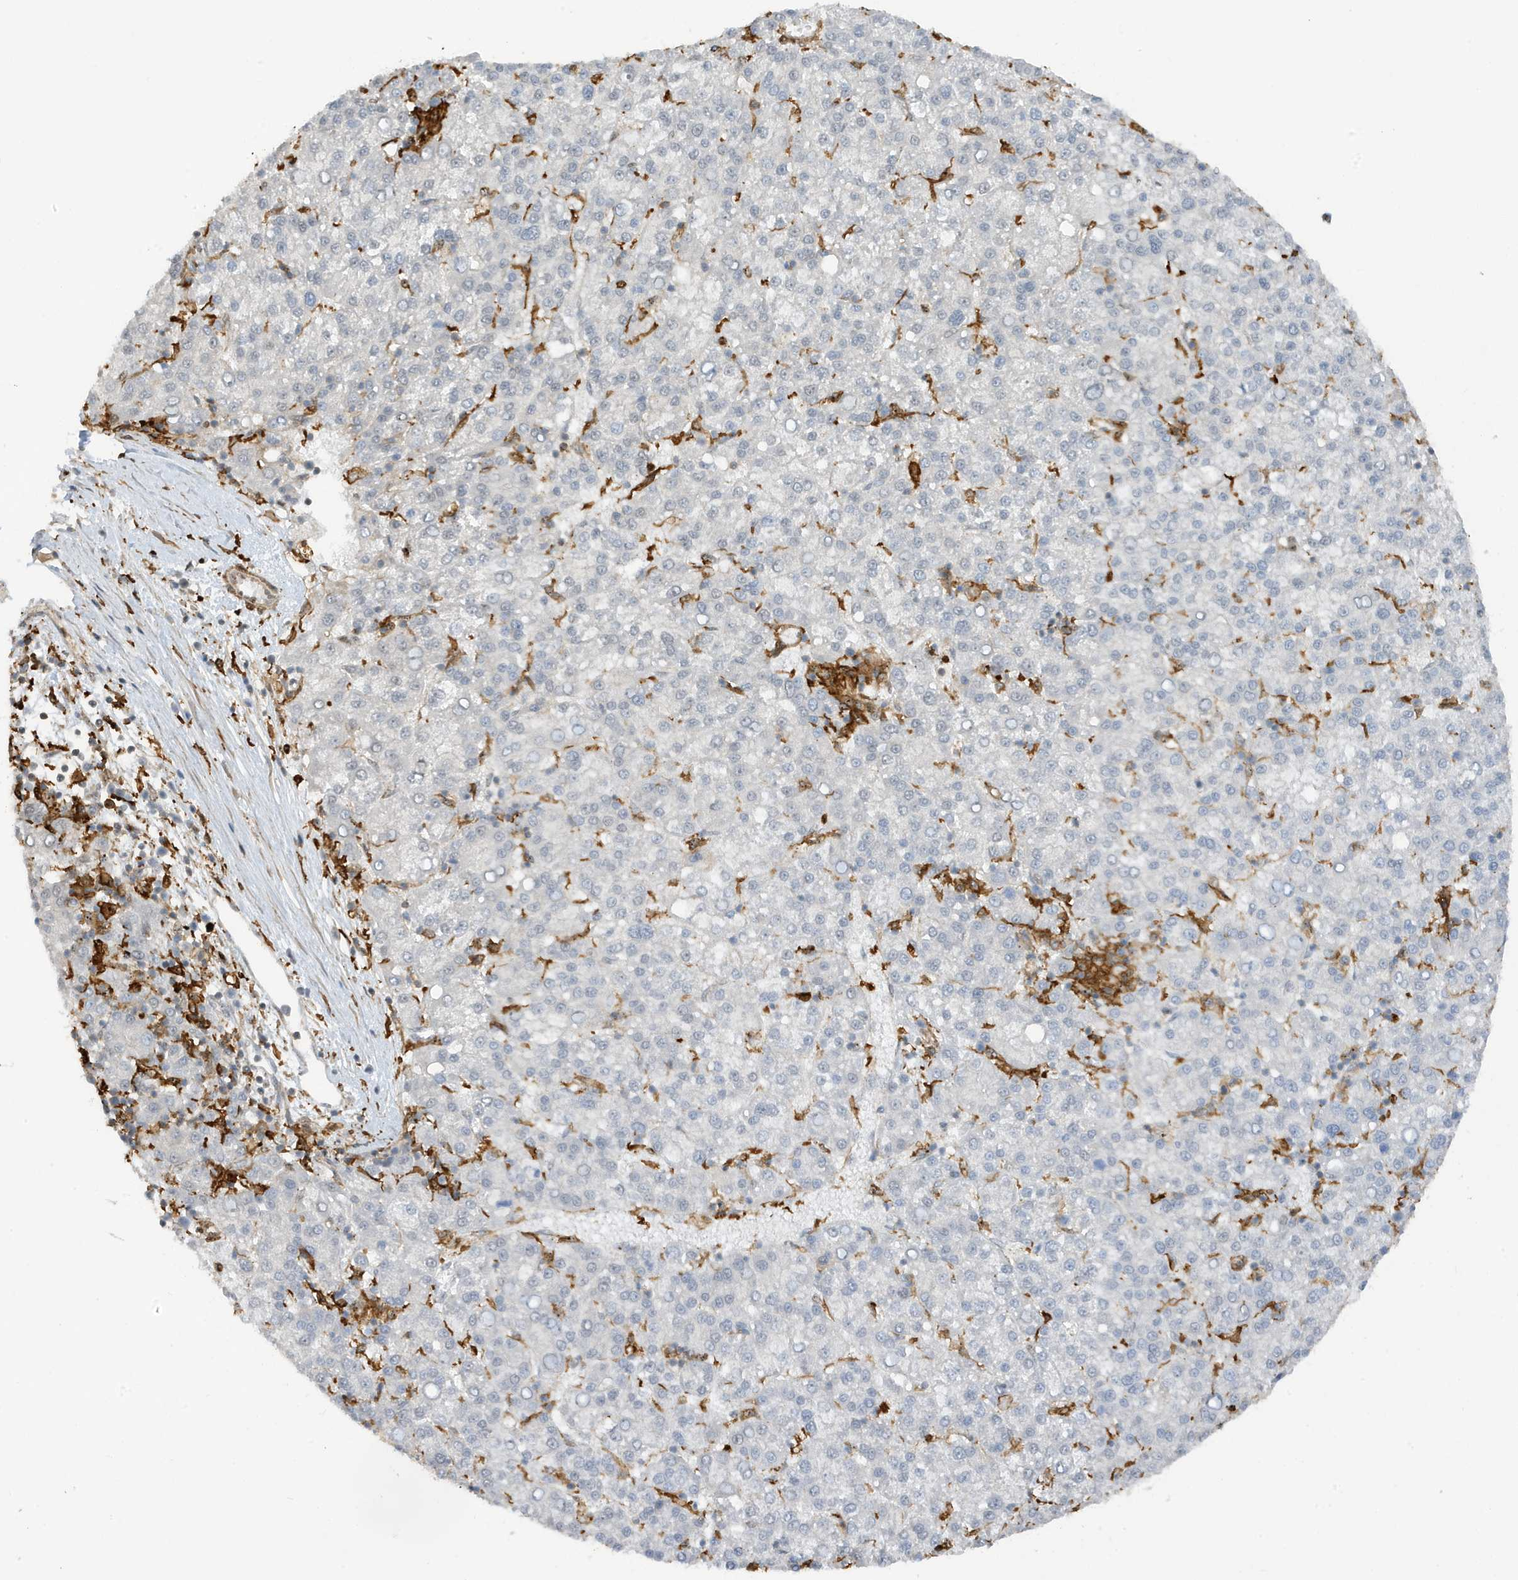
{"staining": {"intensity": "negative", "quantity": "none", "location": "none"}, "tissue": "liver cancer", "cell_type": "Tumor cells", "image_type": "cancer", "snomed": [{"axis": "morphology", "description": "Carcinoma, Hepatocellular, NOS"}, {"axis": "topography", "description": "Liver"}], "caption": "Immunohistochemistry photomicrograph of liver cancer stained for a protein (brown), which demonstrates no staining in tumor cells. (Brightfield microscopy of DAB (3,3'-diaminobenzidine) immunohistochemistry (IHC) at high magnification).", "gene": "PHACTR2", "patient": {"sex": "female", "age": 58}}